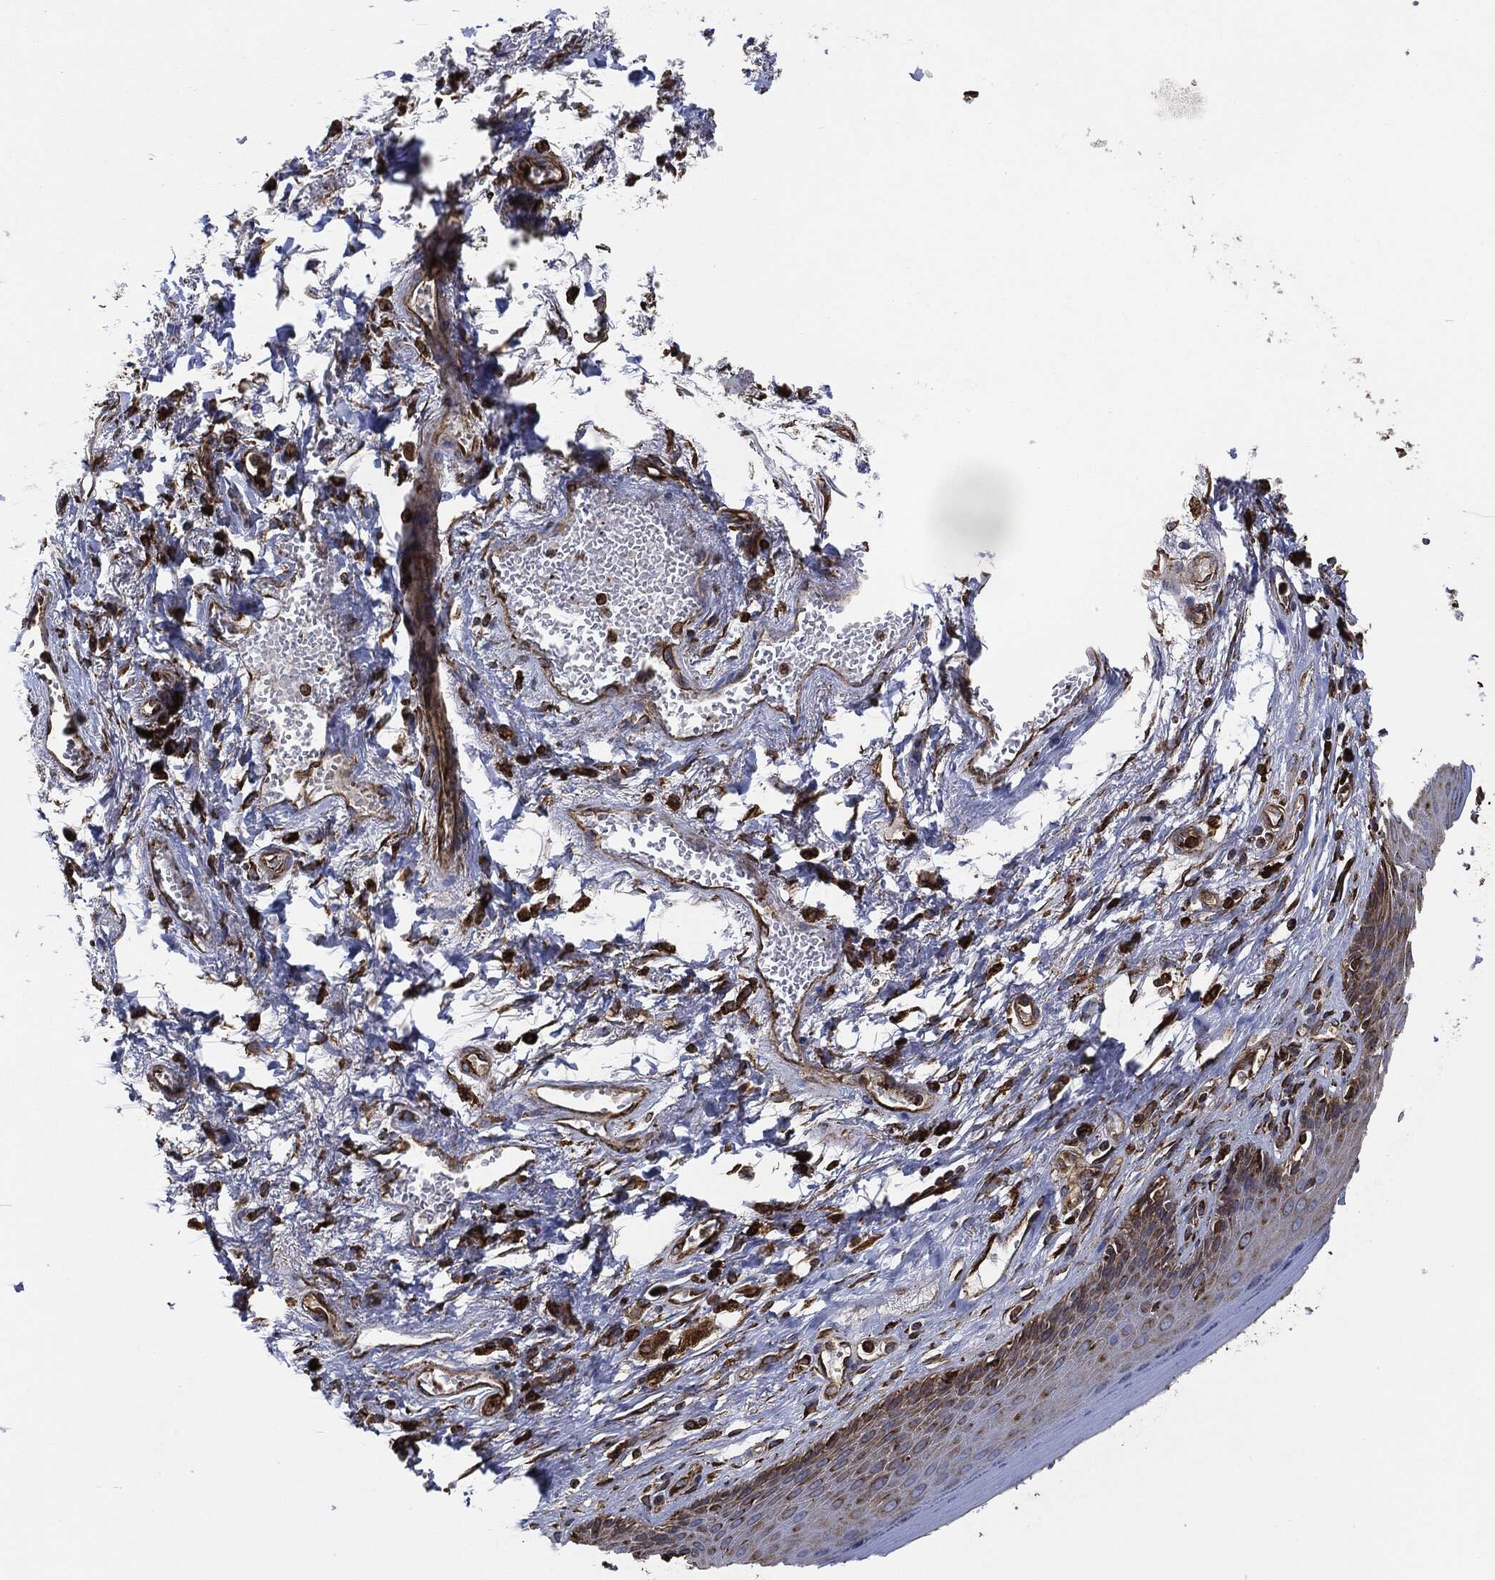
{"staining": {"intensity": "moderate", "quantity": "25%-75%", "location": "cytoplasmic/membranous"}, "tissue": "skin", "cell_type": "Epidermal cells", "image_type": "normal", "snomed": [{"axis": "morphology", "description": "Normal tissue, NOS"}, {"axis": "morphology", "description": "Adenocarcinoma, NOS"}, {"axis": "topography", "description": "Rectum"}, {"axis": "topography", "description": "Anal"}], "caption": "Protein analysis of normal skin displays moderate cytoplasmic/membranous expression in about 25%-75% of epidermal cells.", "gene": "AMFR", "patient": {"sex": "female", "age": 68}}